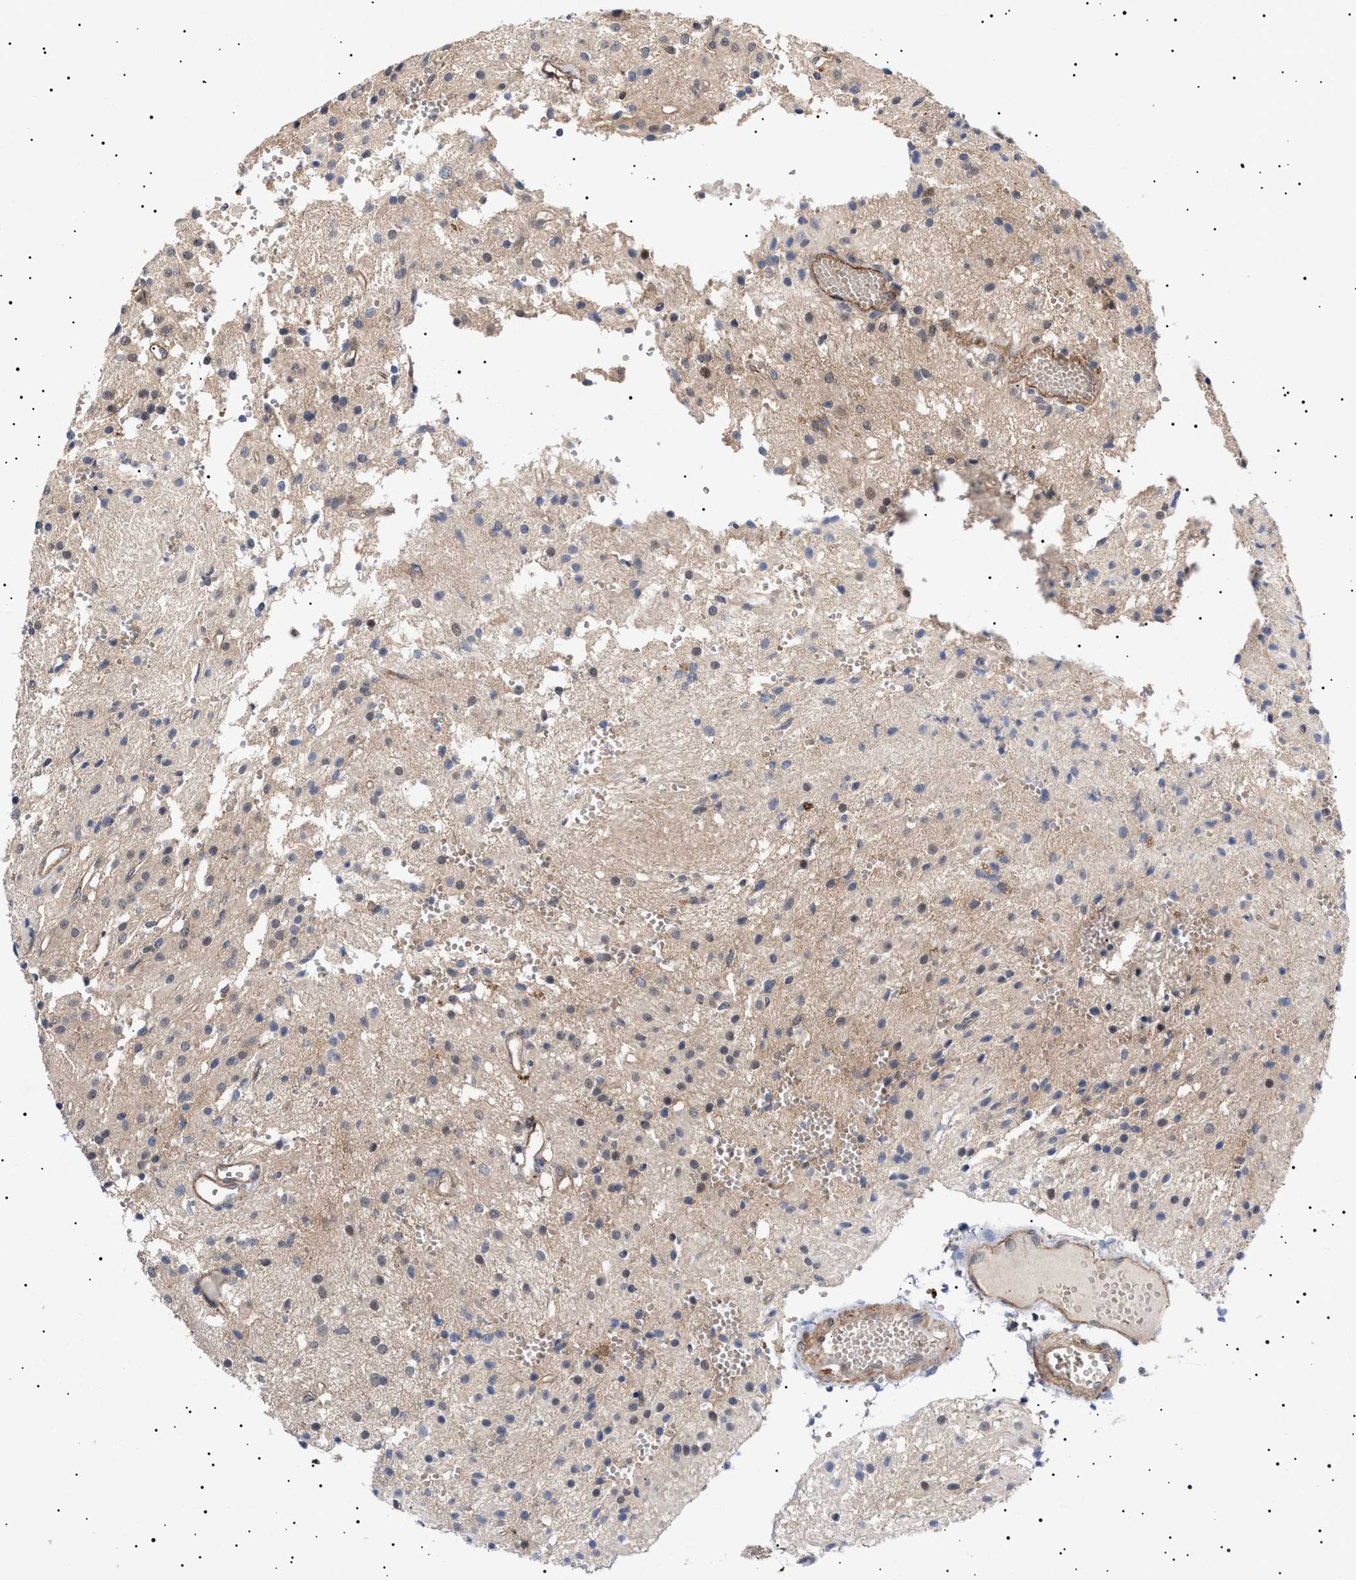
{"staining": {"intensity": "weak", "quantity": ">75%", "location": "cytoplasmic/membranous"}, "tissue": "glioma", "cell_type": "Tumor cells", "image_type": "cancer", "snomed": [{"axis": "morphology", "description": "Glioma, malignant, High grade"}, {"axis": "topography", "description": "Brain"}], "caption": "Tumor cells demonstrate low levels of weak cytoplasmic/membranous staining in about >75% of cells in human malignant high-grade glioma.", "gene": "NPLOC4", "patient": {"sex": "female", "age": 59}}